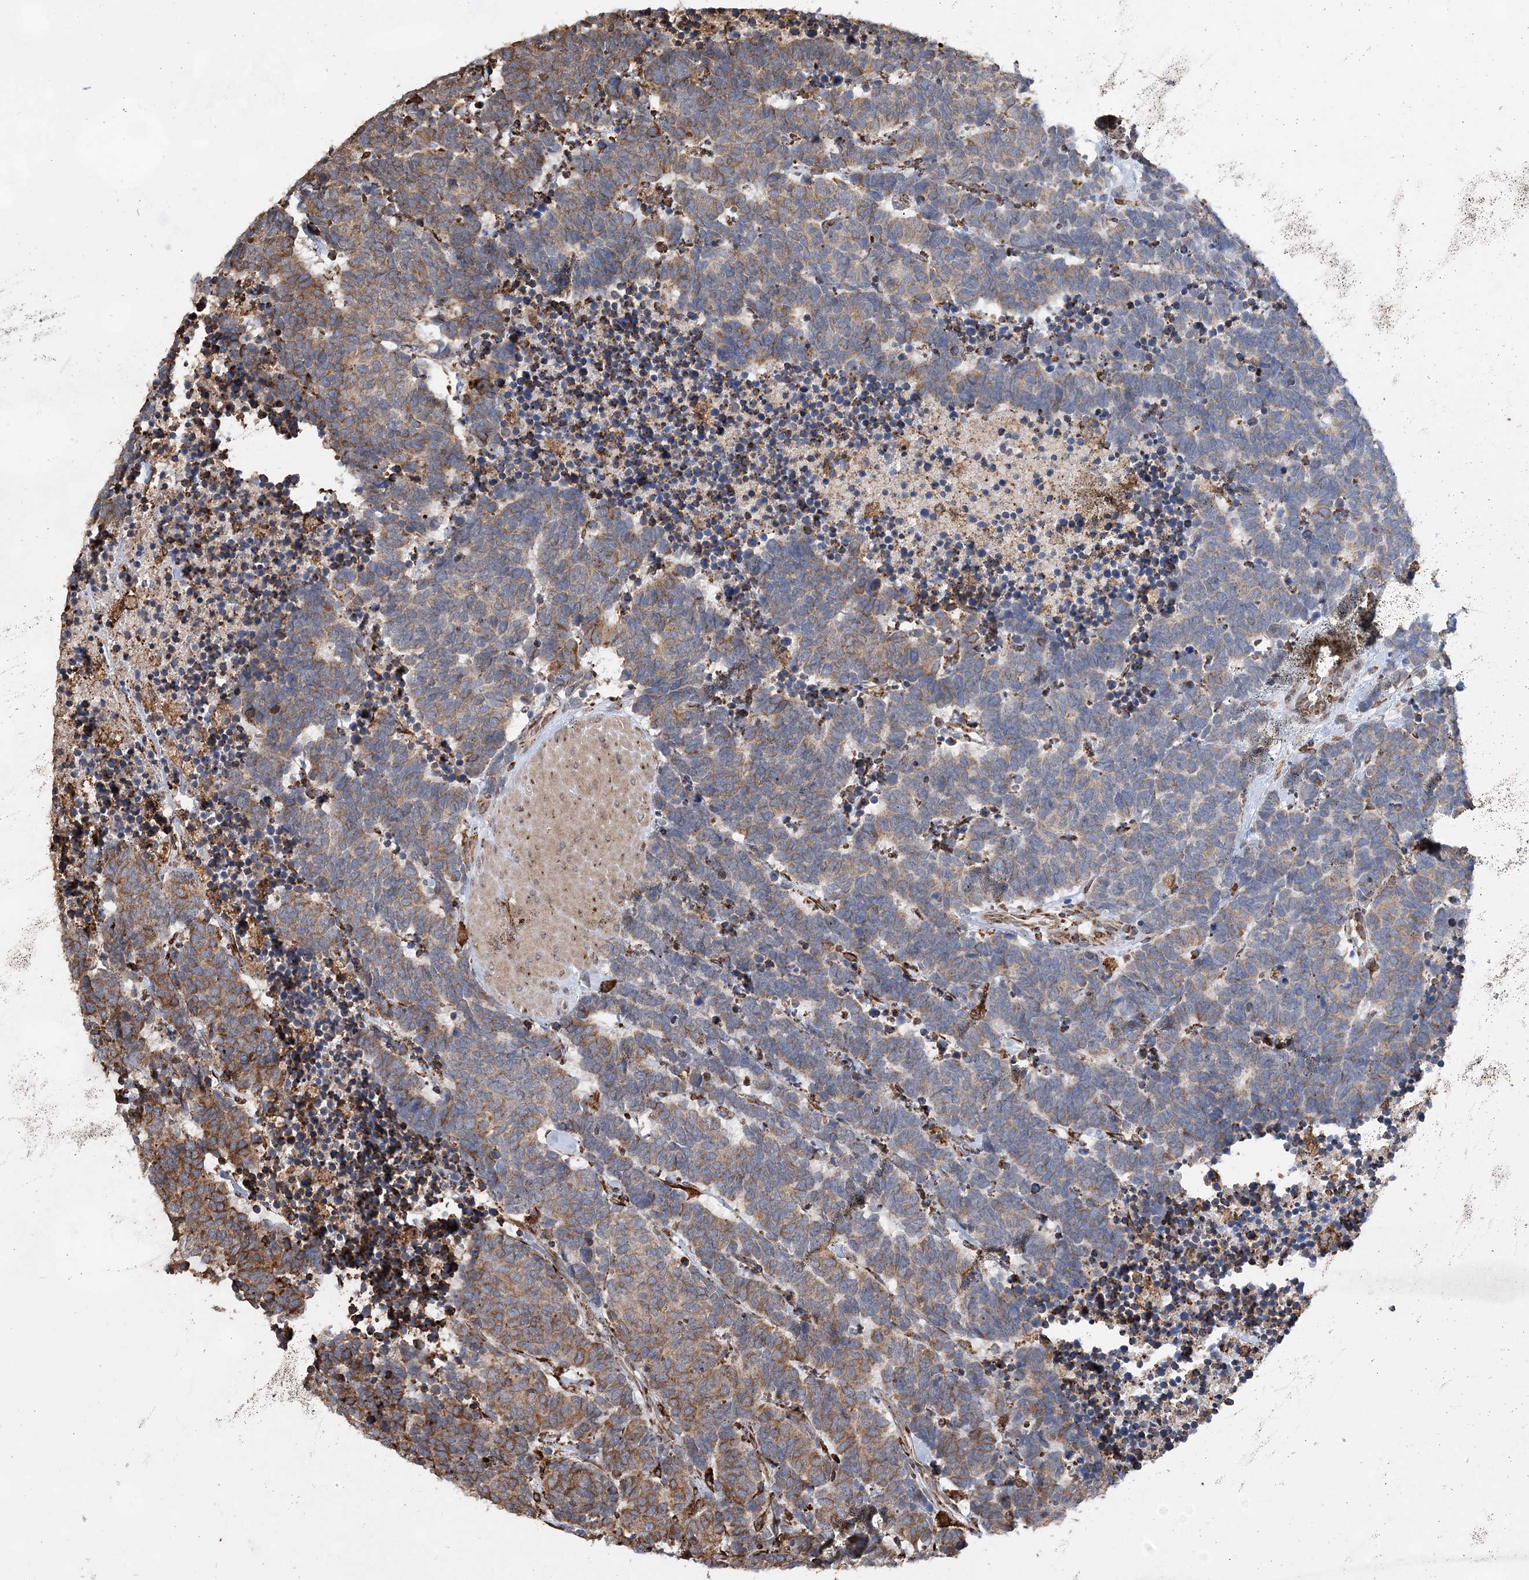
{"staining": {"intensity": "moderate", "quantity": "25%-75%", "location": "cytoplasmic/membranous"}, "tissue": "carcinoid", "cell_type": "Tumor cells", "image_type": "cancer", "snomed": [{"axis": "morphology", "description": "Carcinoma, NOS"}, {"axis": "morphology", "description": "Carcinoid, malignant, NOS"}, {"axis": "topography", "description": "Urinary bladder"}], "caption": "Protein expression analysis of human carcinoid reveals moderate cytoplasmic/membranous expression in about 25%-75% of tumor cells.", "gene": "WDR12", "patient": {"sex": "male", "age": 57}}